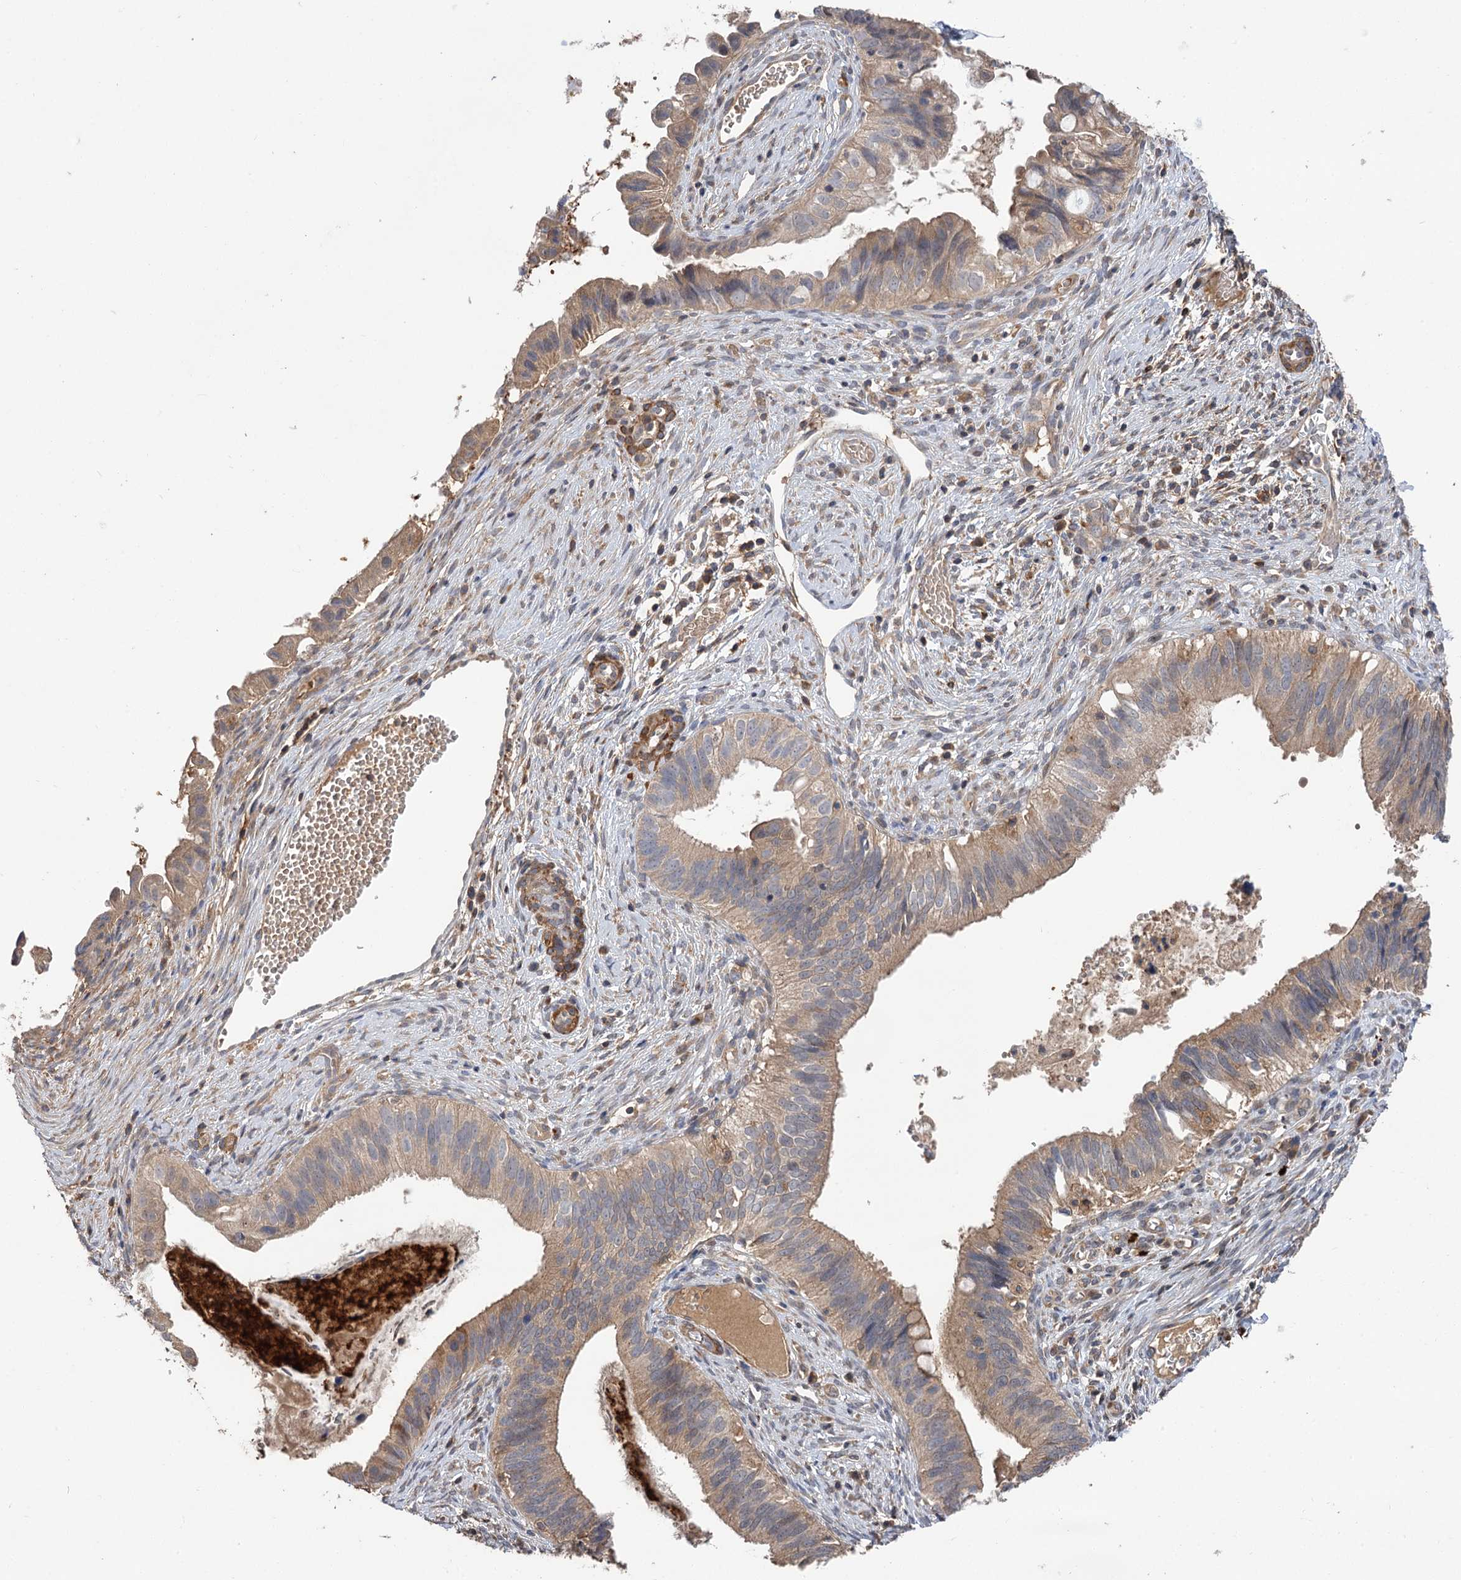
{"staining": {"intensity": "weak", "quantity": ">75%", "location": "cytoplasmic/membranous"}, "tissue": "cervical cancer", "cell_type": "Tumor cells", "image_type": "cancer", "snomed": [{"axis": "morphology", "description": "Adenocarcinoma, NOS"}, {"axis": "topography", "description": "Cervix"}], "caption": "A histopathology image of human cervical cancer stained for a protein demonstrates weak cytoplasmic/membranous brown staining in tumor cells.", "gene": "FBXW8", "patient": {"sex": "female", "age": 42}}